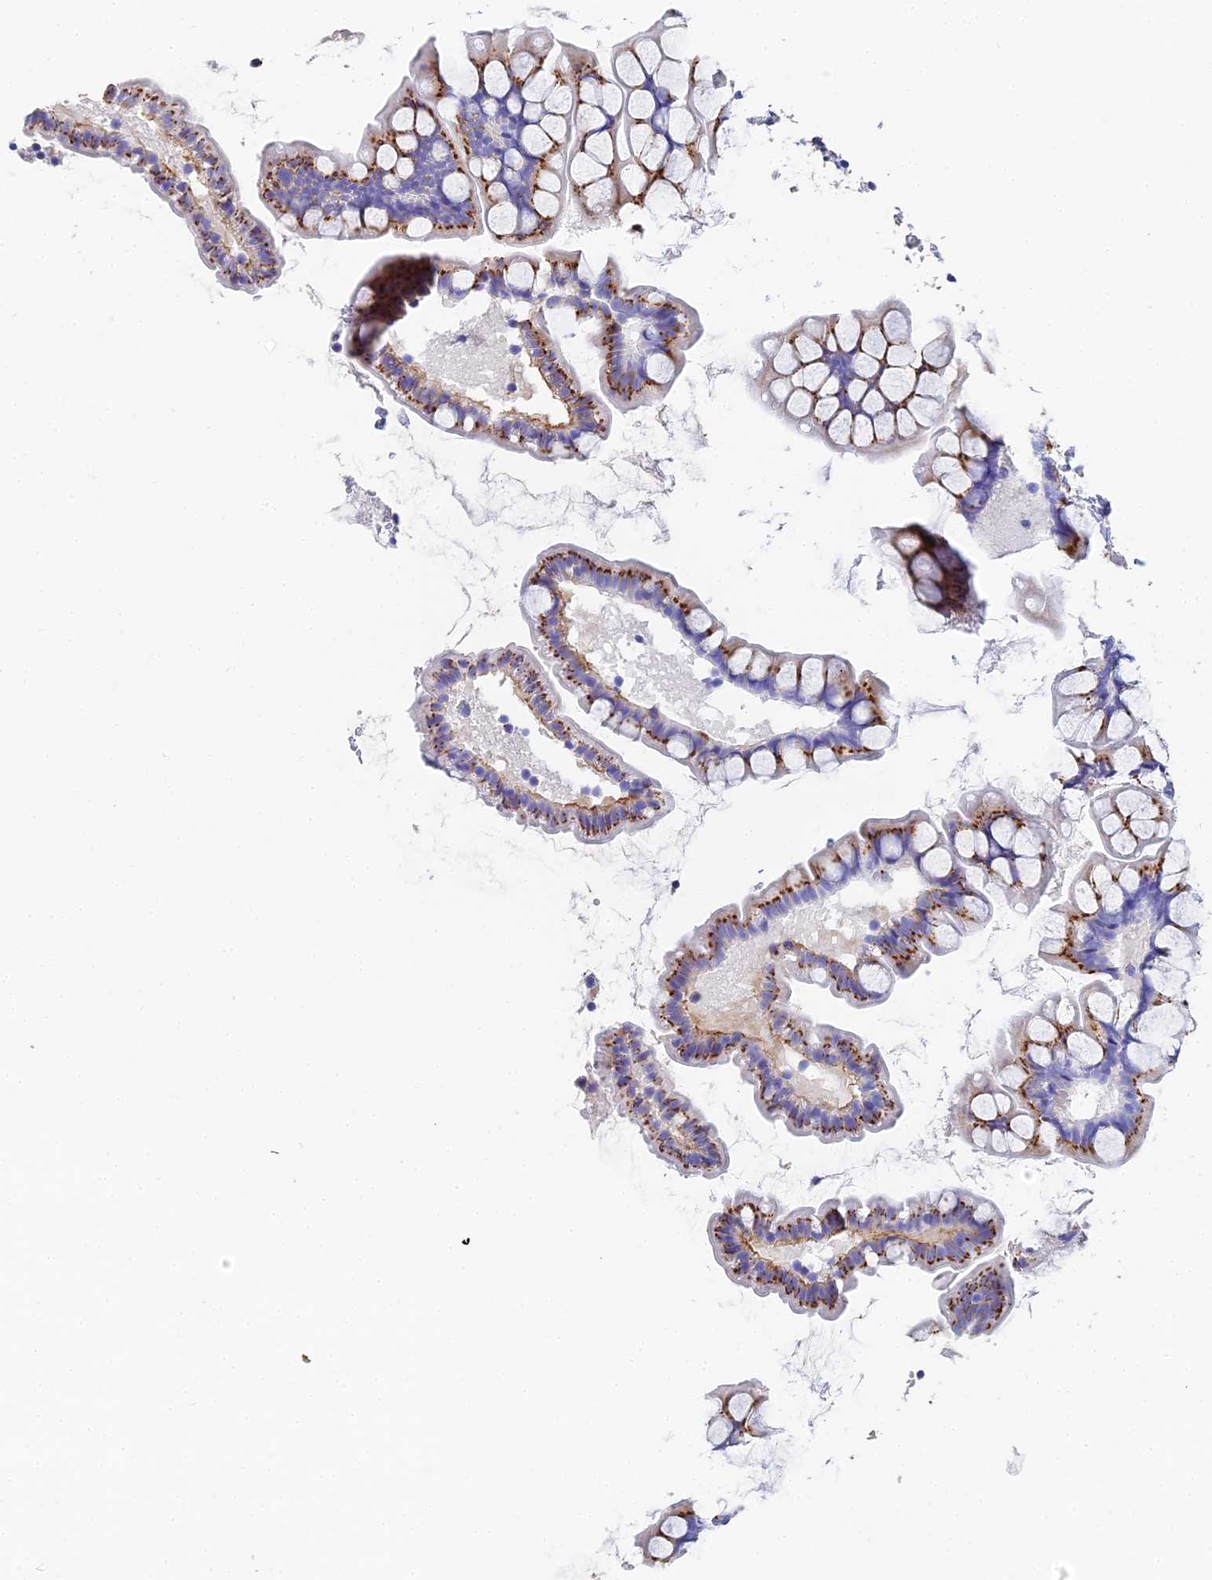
{"staining": {"intensity": "moderate", "quantity": ">75%", "location": "cytoplasmic/membranous"}, "tissue": "small intestine", "cell_type": "Glandular cells", "image_type": "normal", "snomed": [{"axis": "morphology", "description": "Normal tissue, NOS"}, {"axis": "topography", "description": "Small intestine"}], "caption": "Human small intestine stained for a protein (brown) demonstrates moderate cytoplasmic/membranous positive expression in approximately >75% of glandular cells.", "gene": "ENSG00000268674", "patient": {"sex": "male", "age": 70}}